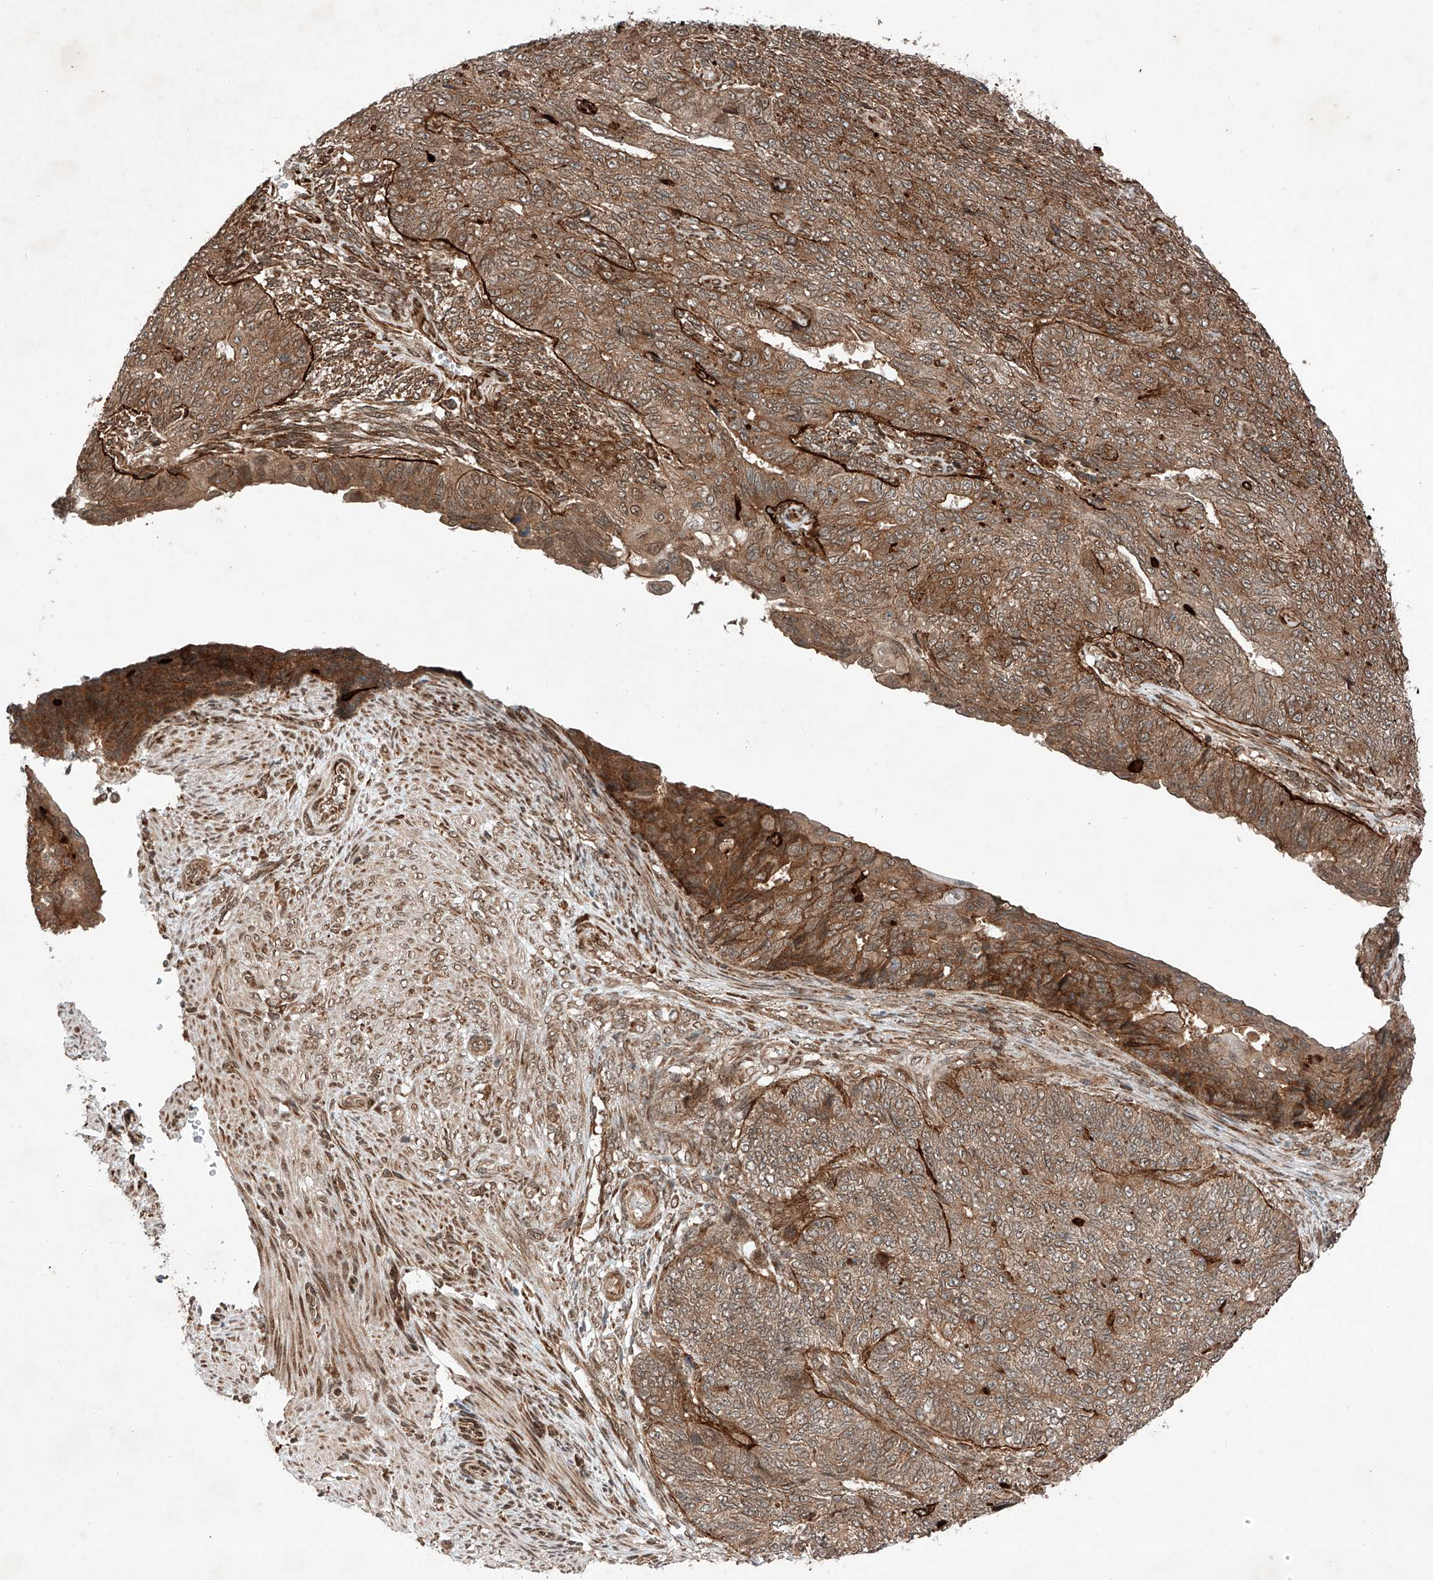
{"staining": {"intensity": "moderate", "quantity": "25%-75%", "location": "cytoplasmic/membranous"}, "tissue": "endometrial cancer", "cell_type": "Tumor cells", "image_type": "cancer", "snomed": [{"axis": "morphology", "description": "Adenocarcinoma, NOS"}, {"axis": "topography", "description": "Endometrium"}], "caption": "A micrograph of endometrial cancer stained for a protein demonstrates moderate cytoplasmic/membranous brown staining in tumor cells. (brown staining indicates protein expression, while blue staining denotes nuclei).", "gene": "ZFP28", "patient": {"sex": "female", "age": 32}}